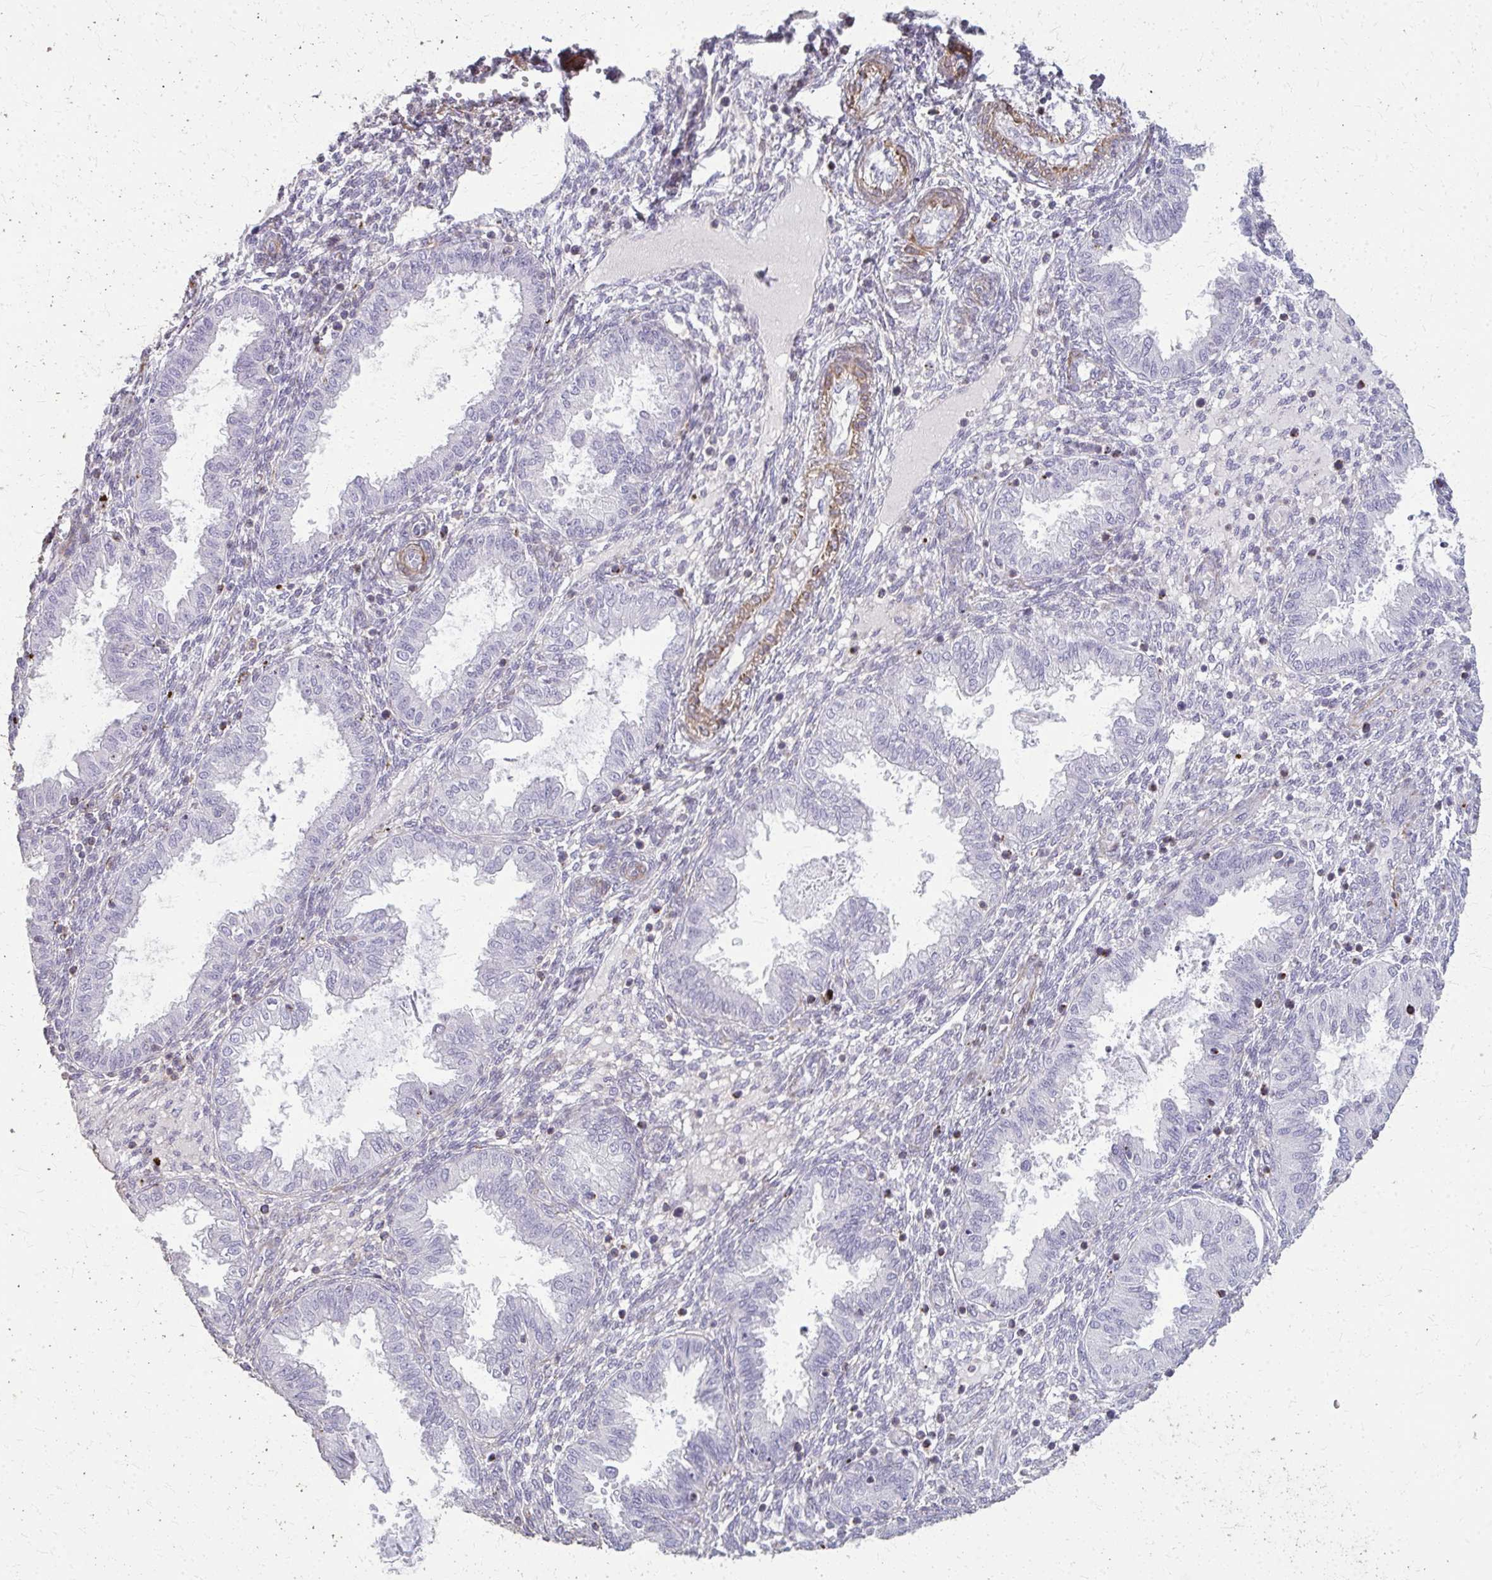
{"staining": {"intensity": "negative", "quantity": "none", "location": "none"}, "tissue": "endometrium", "cell_type": "Cells in endometrial stroma", "image_type": "normal", "snomed": [{"axis": "morphology", "description": "Normal tissue, NOS"}, {"axis": "topography", "description": "Endometrium"}], "caption": "Immunohistochemistry histopathology image of unremarkable endometrium stained for a protein (brown), which displays no positivity in cells in endometrial stroma. (Stains: DAB (3,3'-diaminobenzidine) immunohistochemistry with hematoxylin counter stain, Microscopy: brightfield microscopy at high magnification).", "gene": "TENM4", "patient": {"sex": "female", "age": 33}}